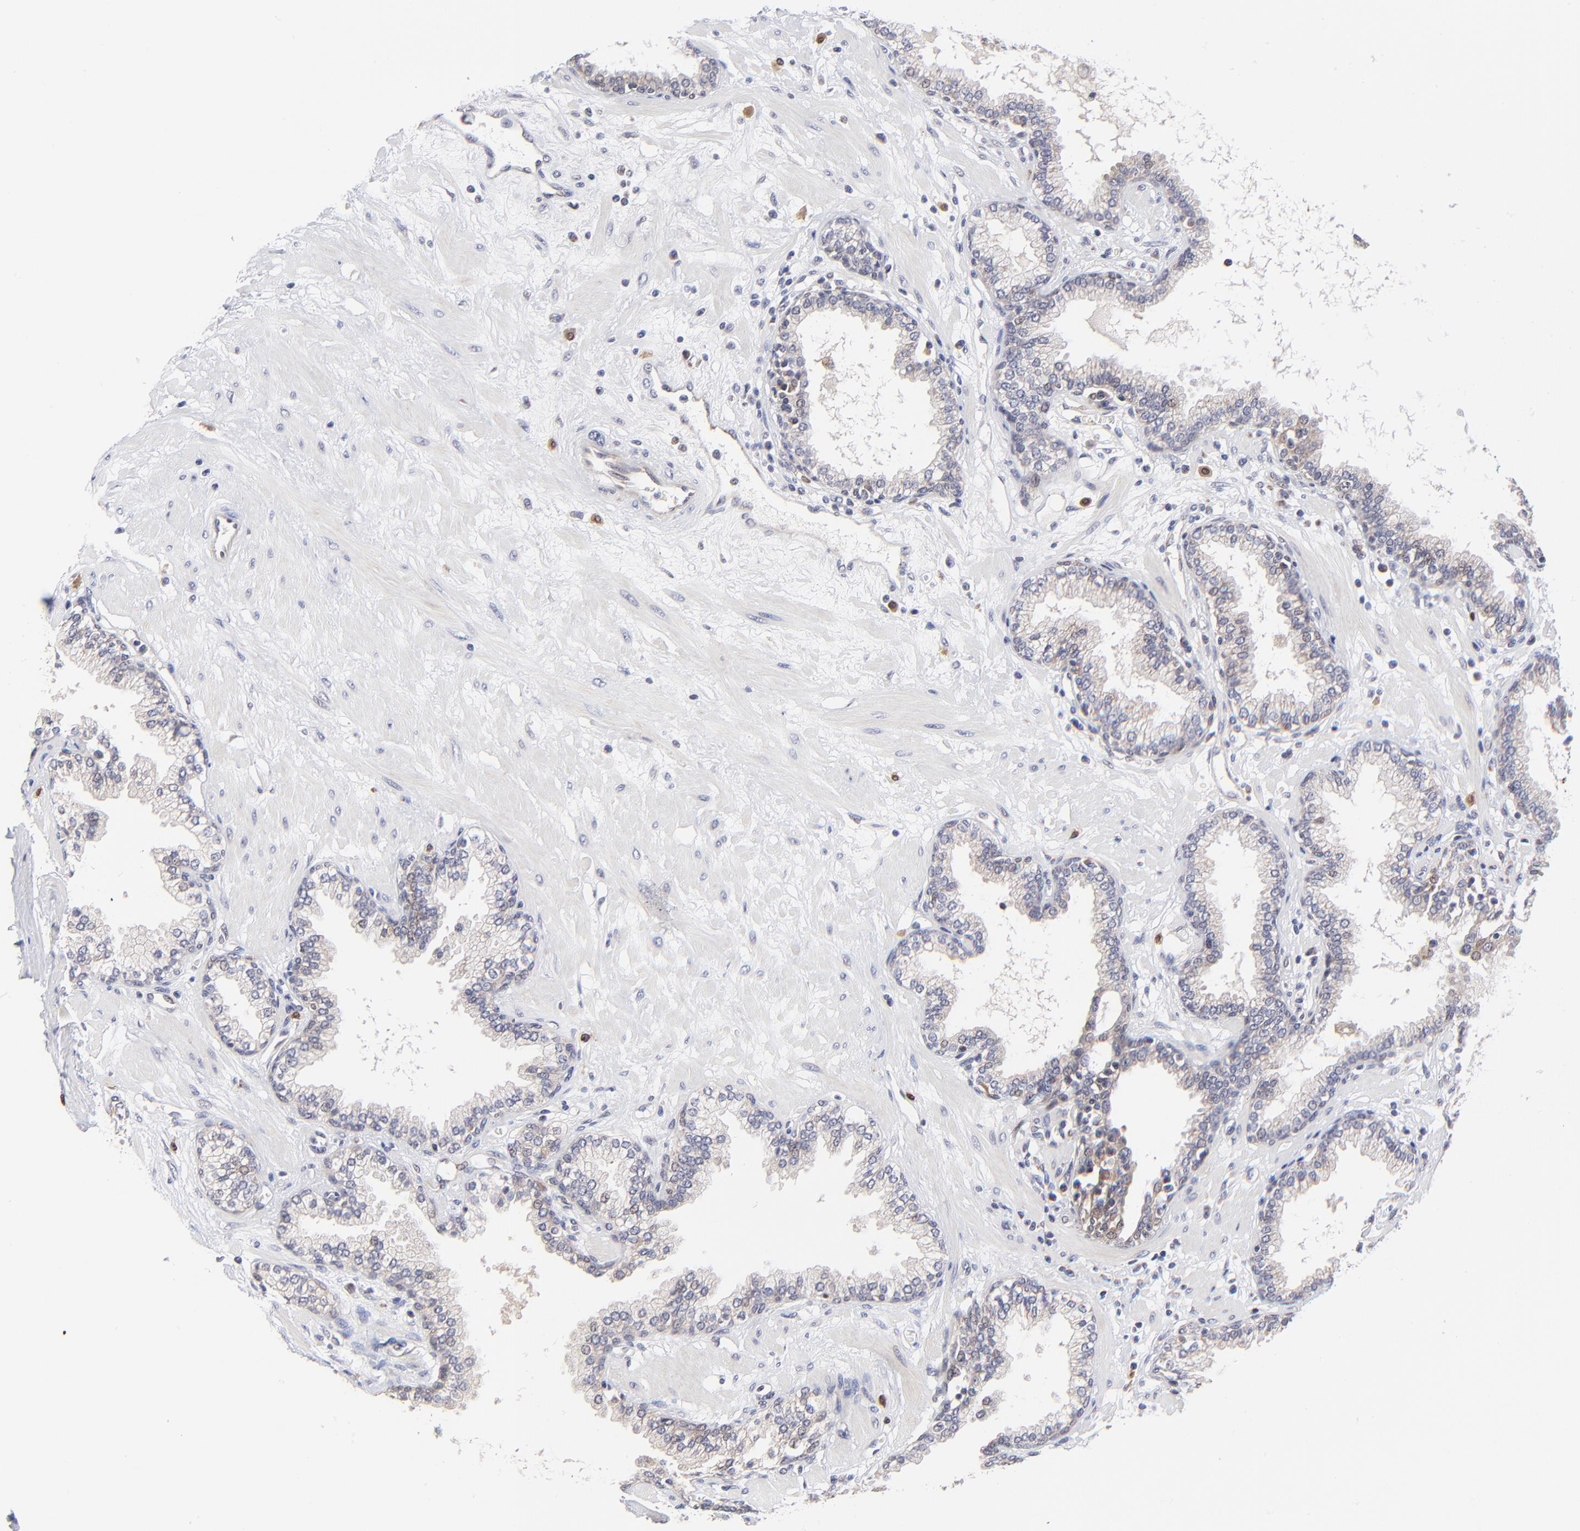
{"staining": {"intensity": "weak", "quantity": "25%-75%", "location": "cytoplasmic/membranous"}, "tissue": "prostate", "cell_type": "Glandular cells", "image_type": "normal", "snomed": [{"axis": "morphology", "description": "Normal tissue, NOS"}, {"axis": "topography", "description": "Prostate"}], "caption": "Unremarkable prostate was stained to show a protein in brown. There is low levels of weak cytoplasmic/membranous expression in about 25%-75% of glandular cells.", "gene": "FBXL12", "patient": {"sex": "male", "age": 64}}